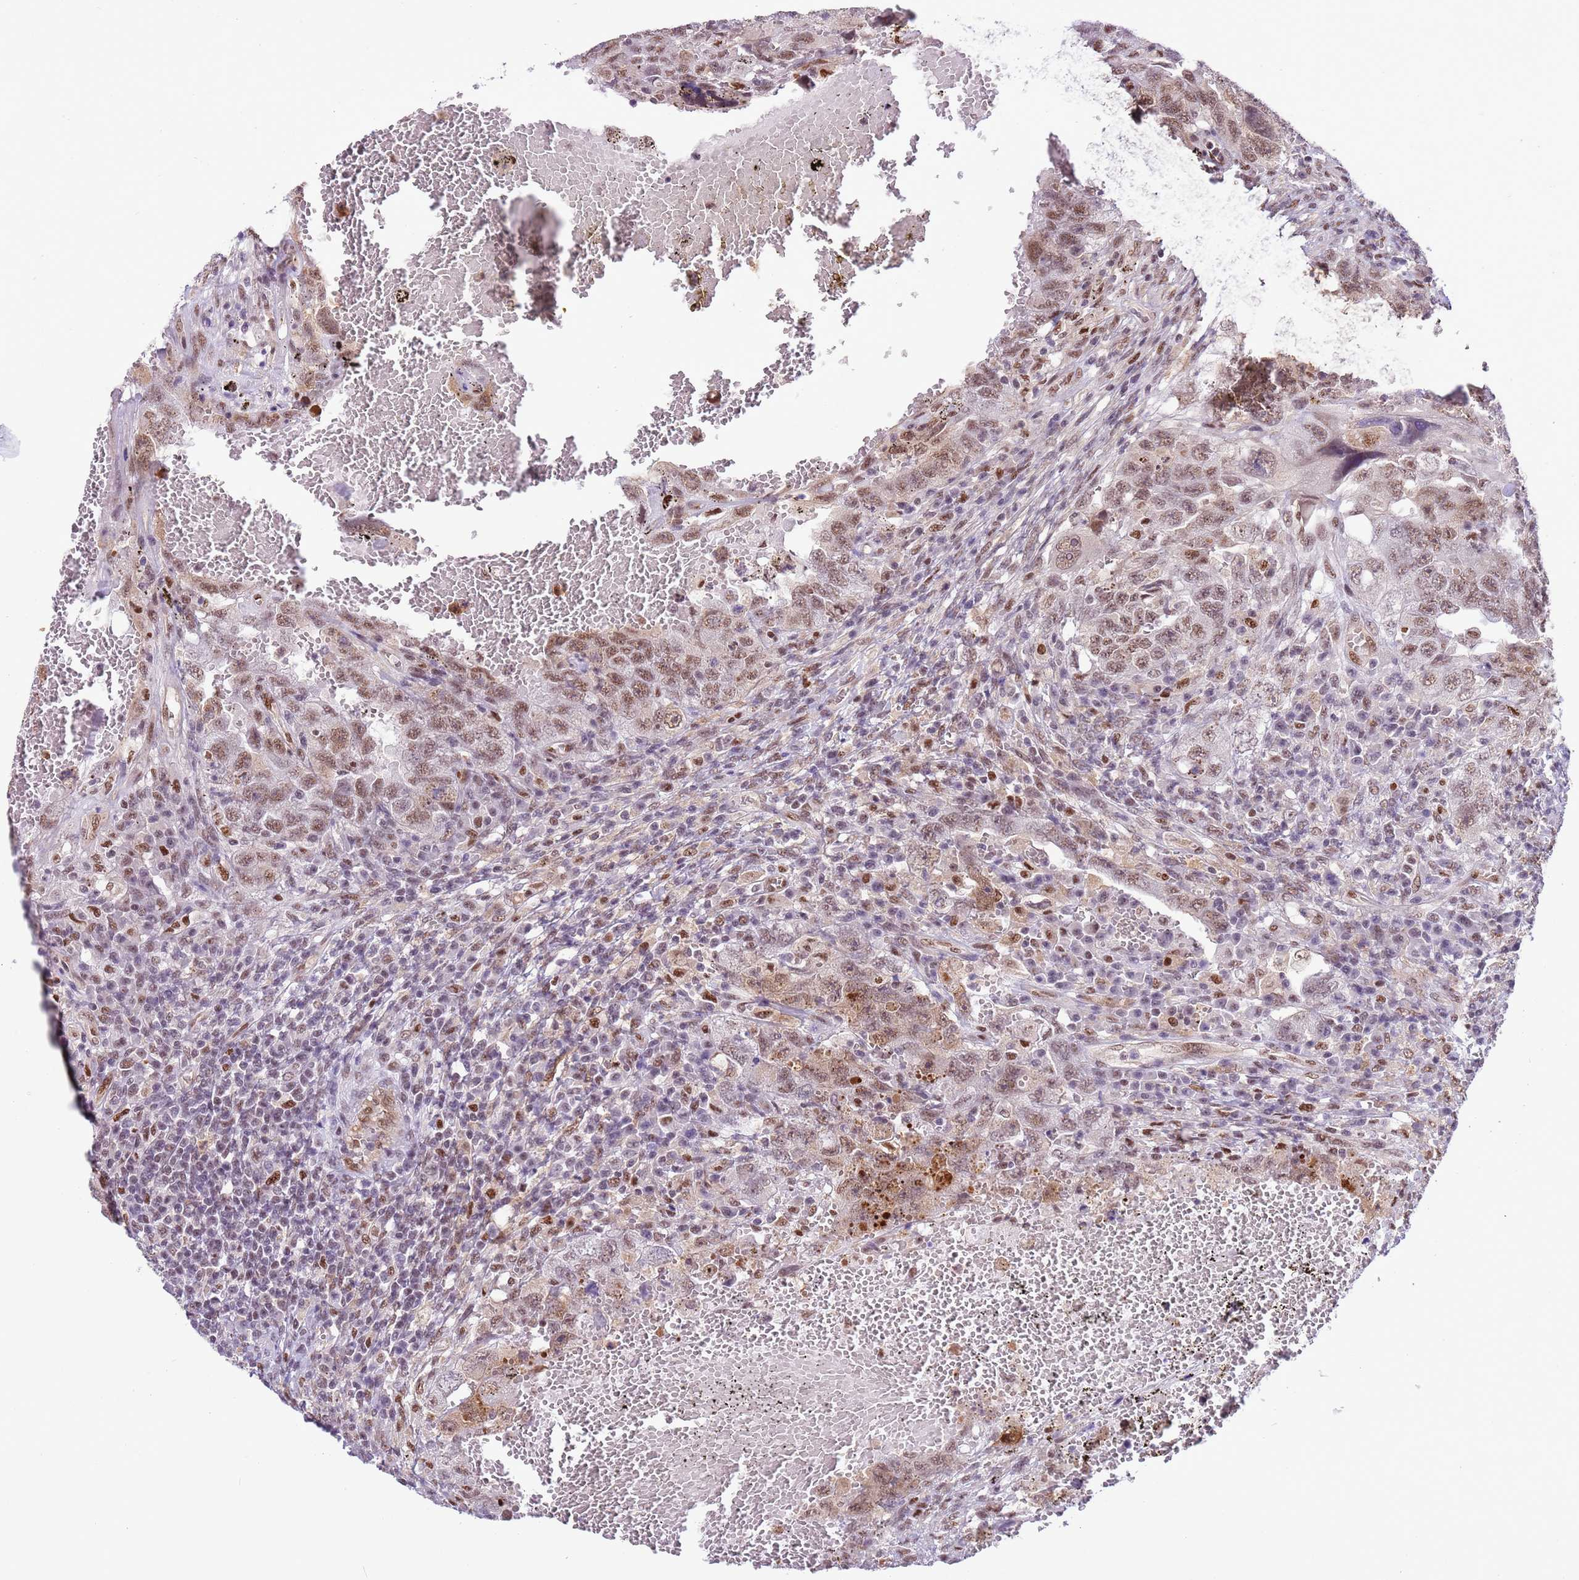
{"staining": {"intensity": "moderate", "quantity": ">75%", "location": "nuclear"}, "tissue": "testis cancer", "cell_type": "Tumor cells", "image_type": "cancer", "snomed": [{"axis": "morphology", "description": "Carcinoma, Embryonal, NOS"}, {"axis": "topography", "description": "Testis"}], "caption": "The image displays a brown stain indicating the presence of a protein in the nuclear of tumor cells in testis embryonal carcinoma.", "gene": "PRPF6", "patient": {"sex": "male", "age": 26}}